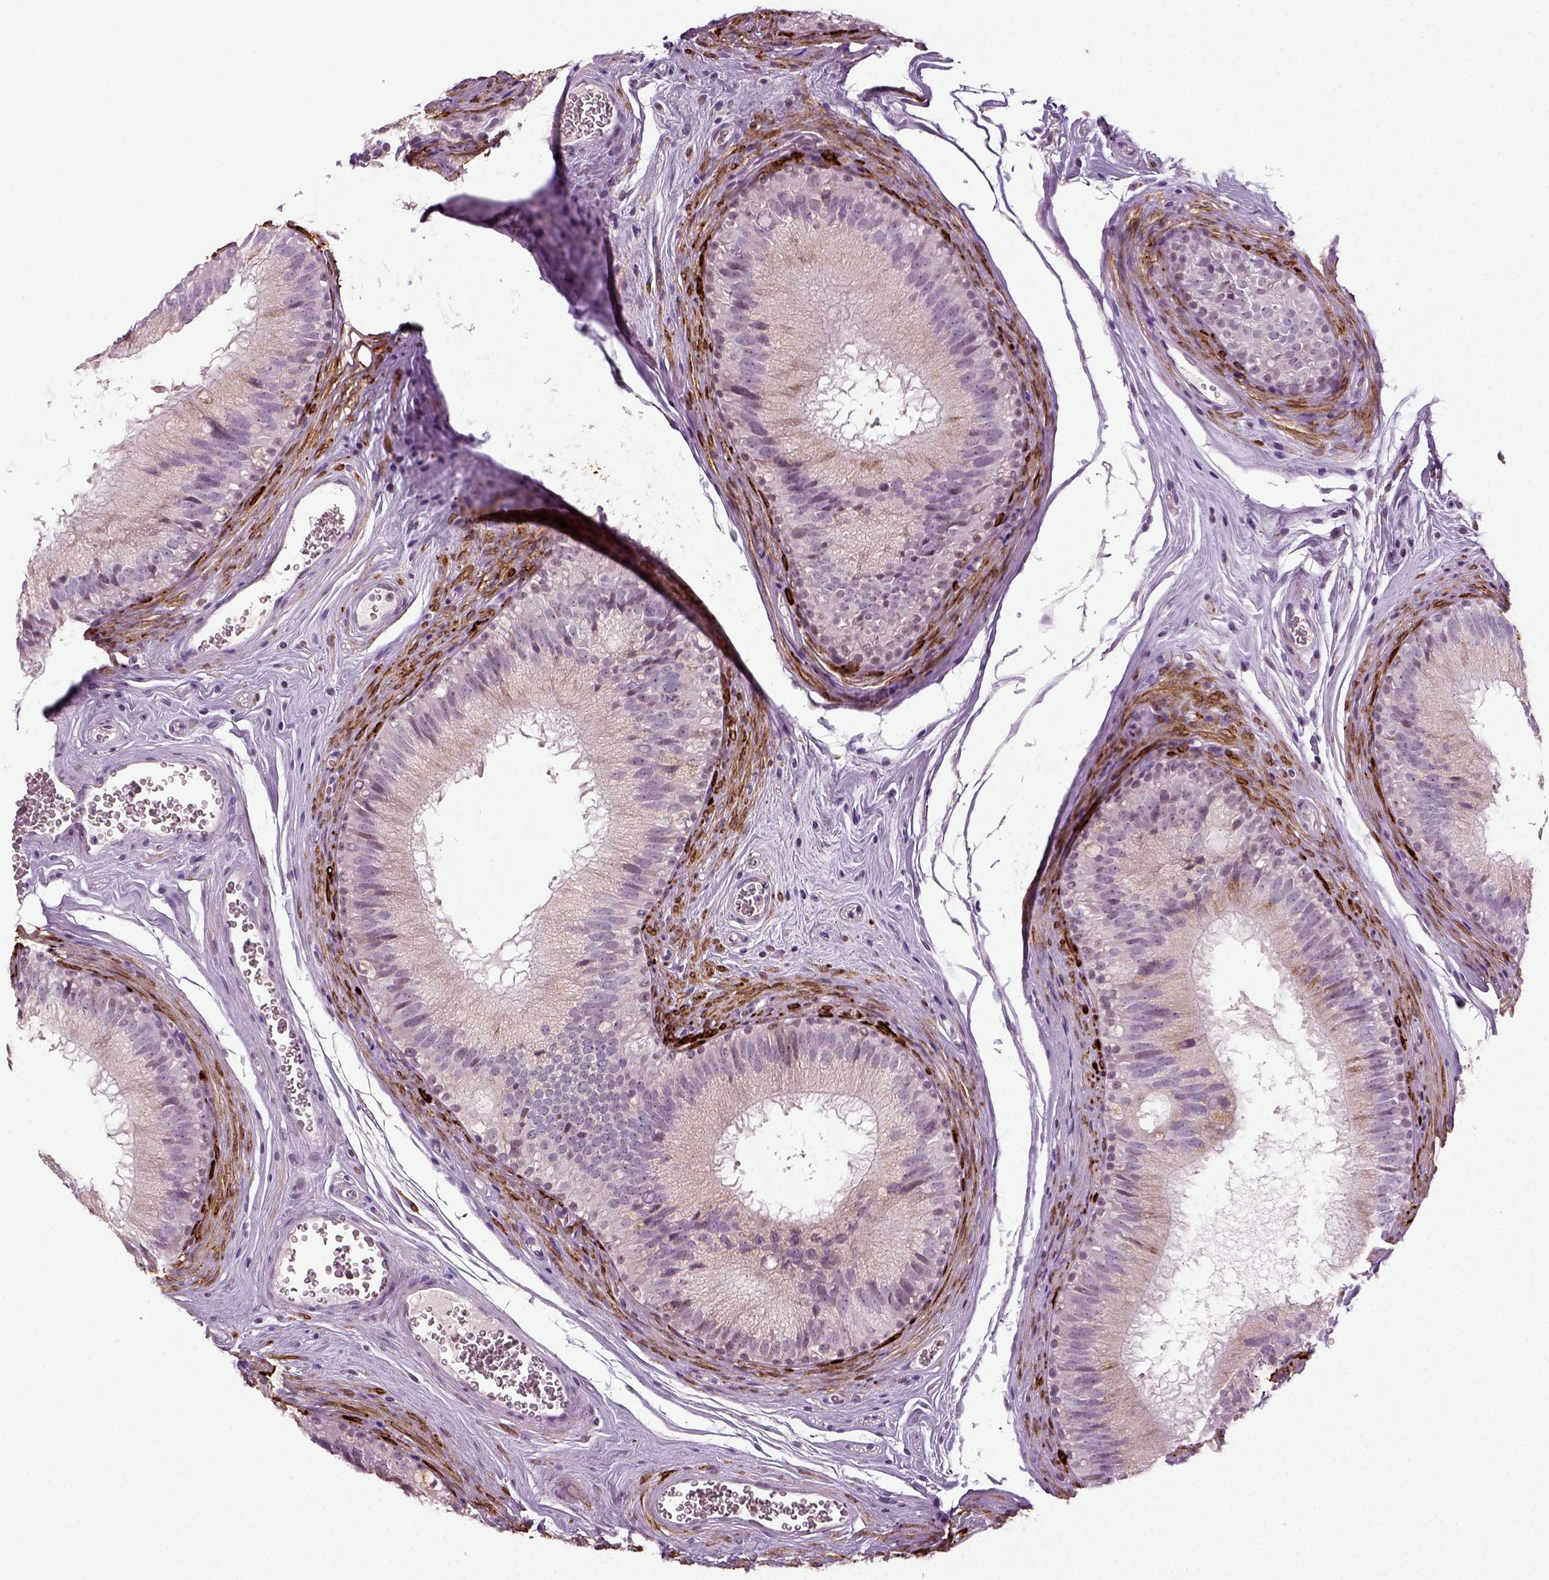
{"staining": {"intensity": "weak", "quantity": "25%-75%", "location": "cytoplasmic/membranous"}, "tissue": "epididymis", "cell_type": "Glandular cells", "image_type": "normal", "snomed": [{"axis": "morphology", "description": "Normal tissue, NOS"}, {"axis": "topography", "description": "Epididymis"}], "caption": "The photomicrograph exhibits staining of benign epididymis, revealing weak cytoplasmic/membranous protein staining (brown color) within glandular cells.", "gene": "SYNGAP1", "patient": {"sex": "male", "age": 37}}